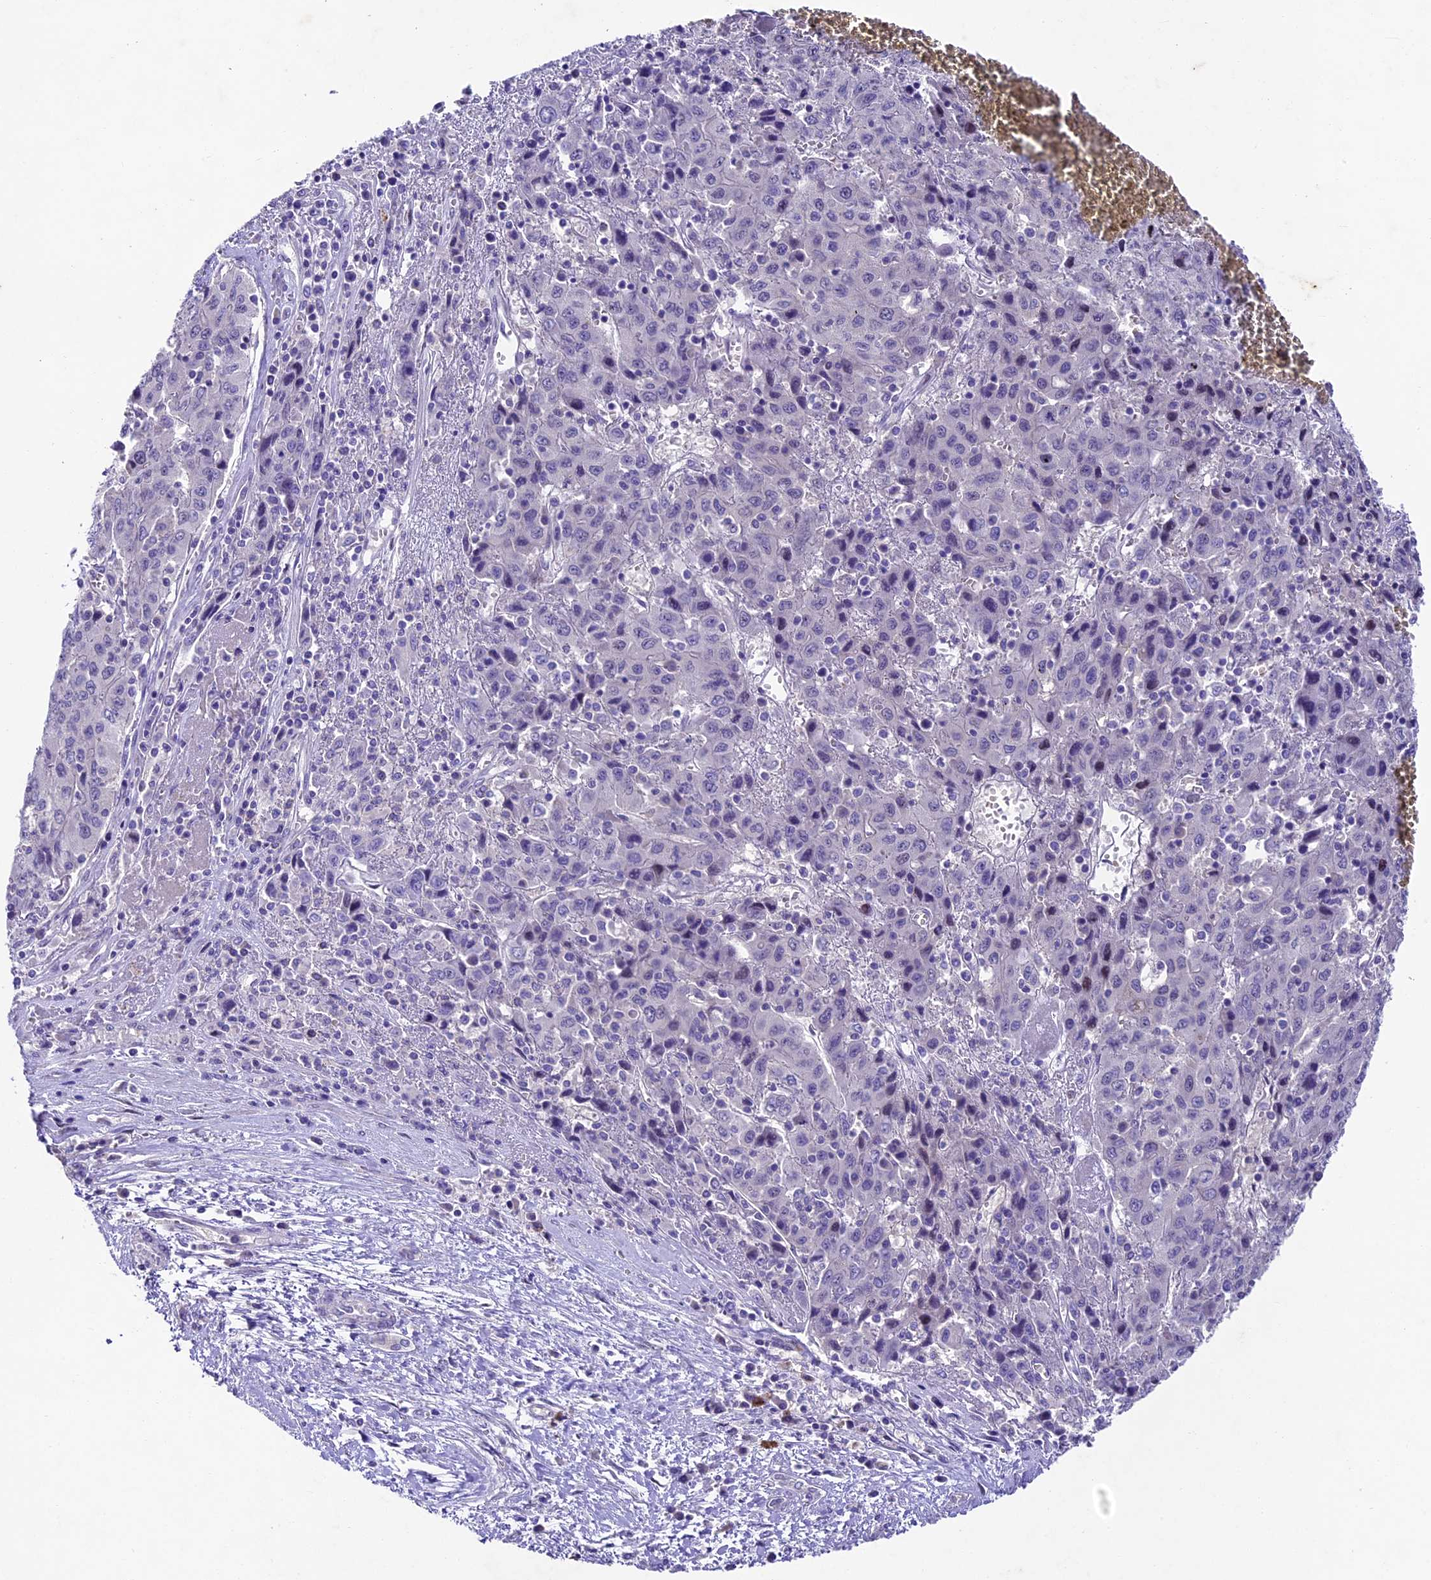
{"staining": {"intensity": "negative", "quantity": "none", "location": "none"}, "tissue": "liver cancer", "cell_type": "Tumor cells", "image_type": "cancer", "snomed": [{"axis": "morphology", "description": "Carcinoma, Hepatocellular, NOS"}, {"axis": "topography", "description": "Liver"}], "caption": "Tumor cells are negative for protein expression in human liver cancer.", "gene": "IFT140", "patient": {"sex": "female", "age": 53}}